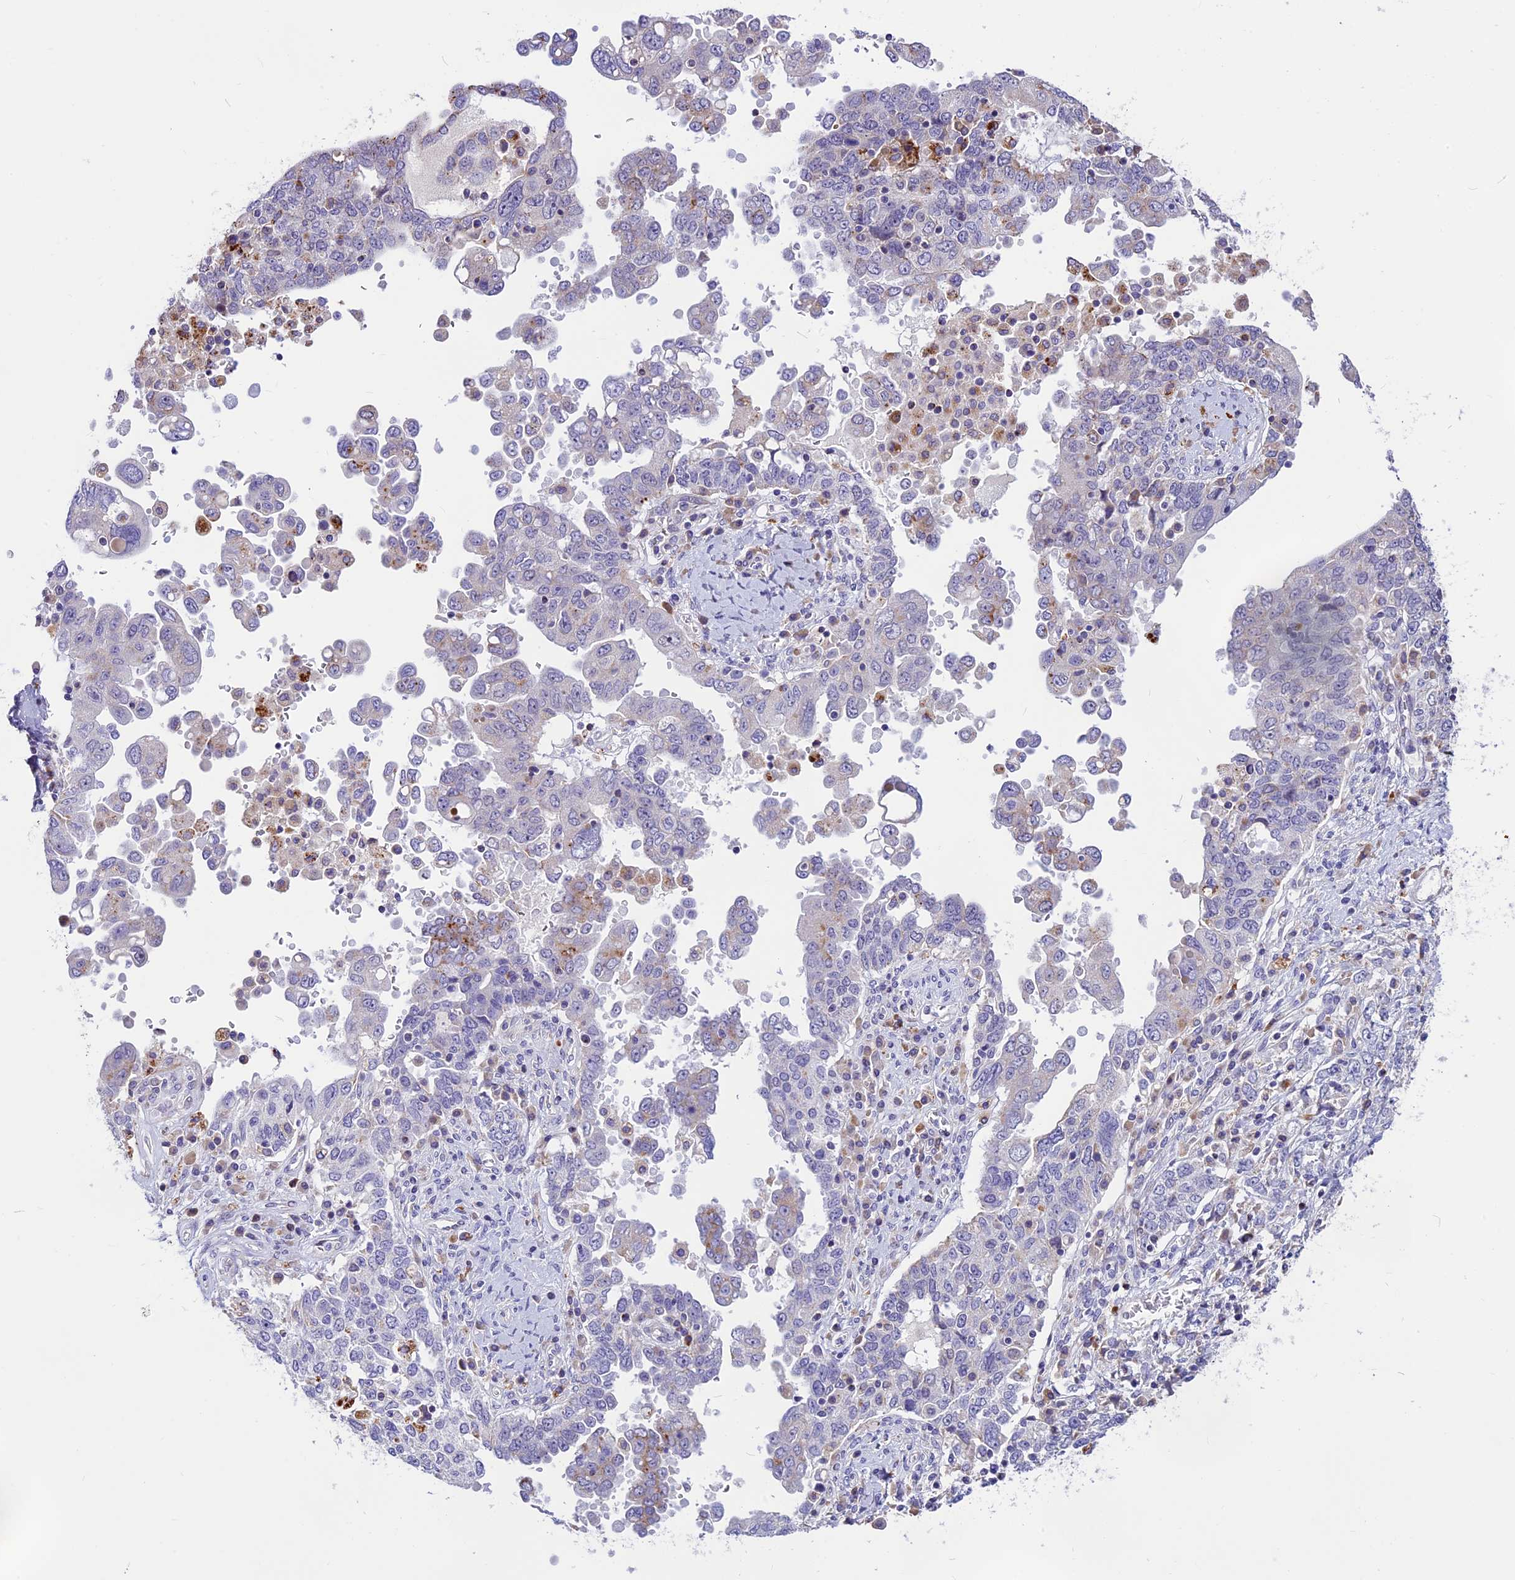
{"staining": {"intensity": "weak", "quantity": "<25%", "location": "cytoplasmic/membranous"}, "tissue": "ovarian cancer", "cell_type": "Tumor cells", "image_type": "cancer", "snomed": [{"axis": "morphology", "description": "Carcinoma, endometroid"}, {"axis": "topography", "description": "Ovary"}], "caption": "IHC histopathology image of neoplastic tissue: ovarian endometroid carcinoma stained with DAB (3,3'-diaminobenzidine) displays no significant protein positivity in tumor cells.", "gene": "THRSP", "patient": {"sex": "female", "age": 62}}